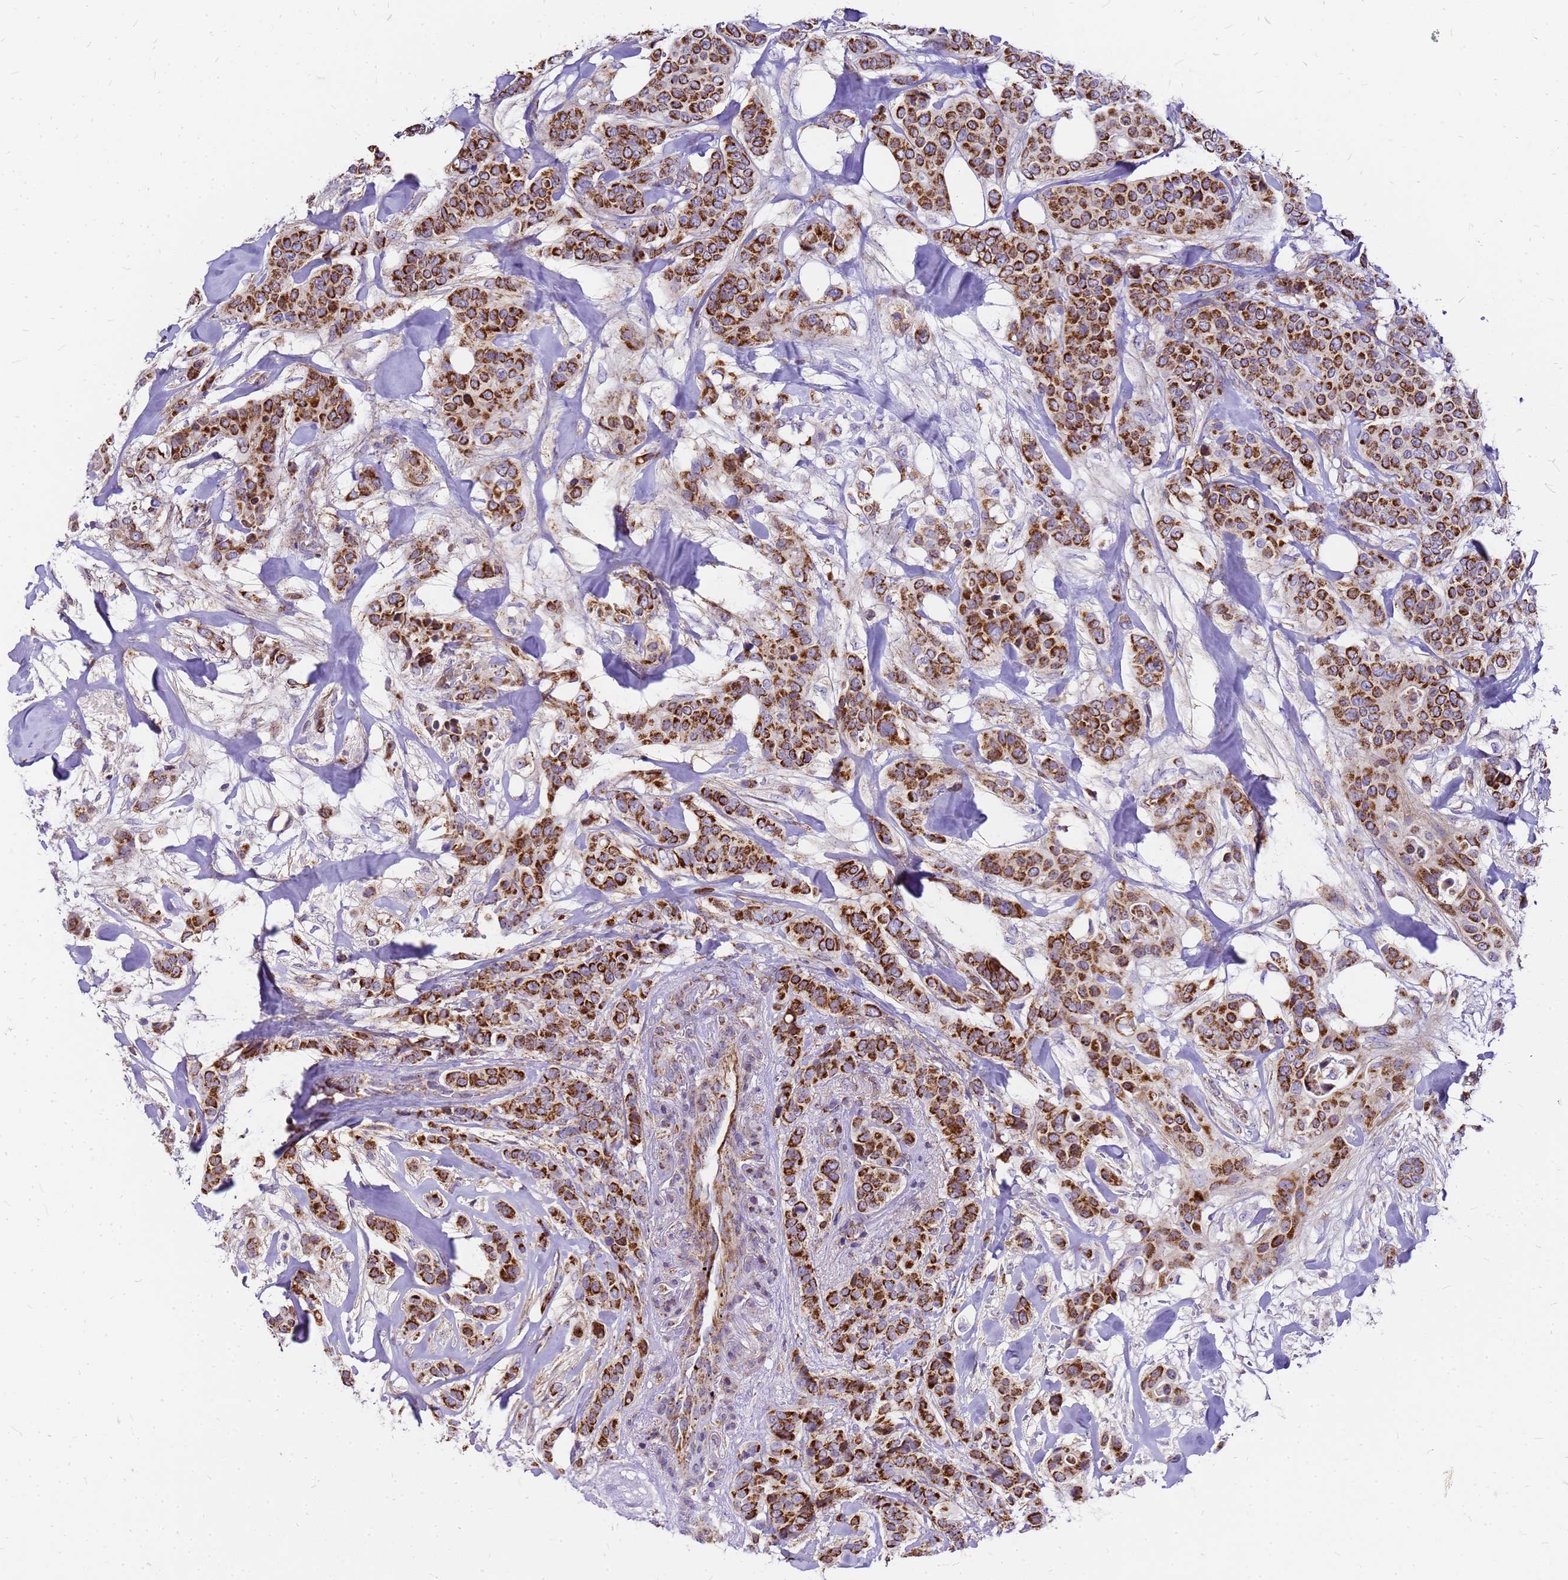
{"staining": {"intensity": "strong", "quantity": ">75%", "location": "cytoplasmic/membranous"}, "tissue": "breast cancer", "cell_type": "Tumor cells", "image_type": "cancer", "snomed": [{"axis": "morphology", "description": "Lobular carcinoma"}, {"axis": "topography", "description": "Breast"}], "caption": "A brown stain labels strong cytoplasmic/membranous expression of a protein in breast cancer tumor cells.", "gene": "MRPS26", "patient": {"sex": "female", "age": 51}}